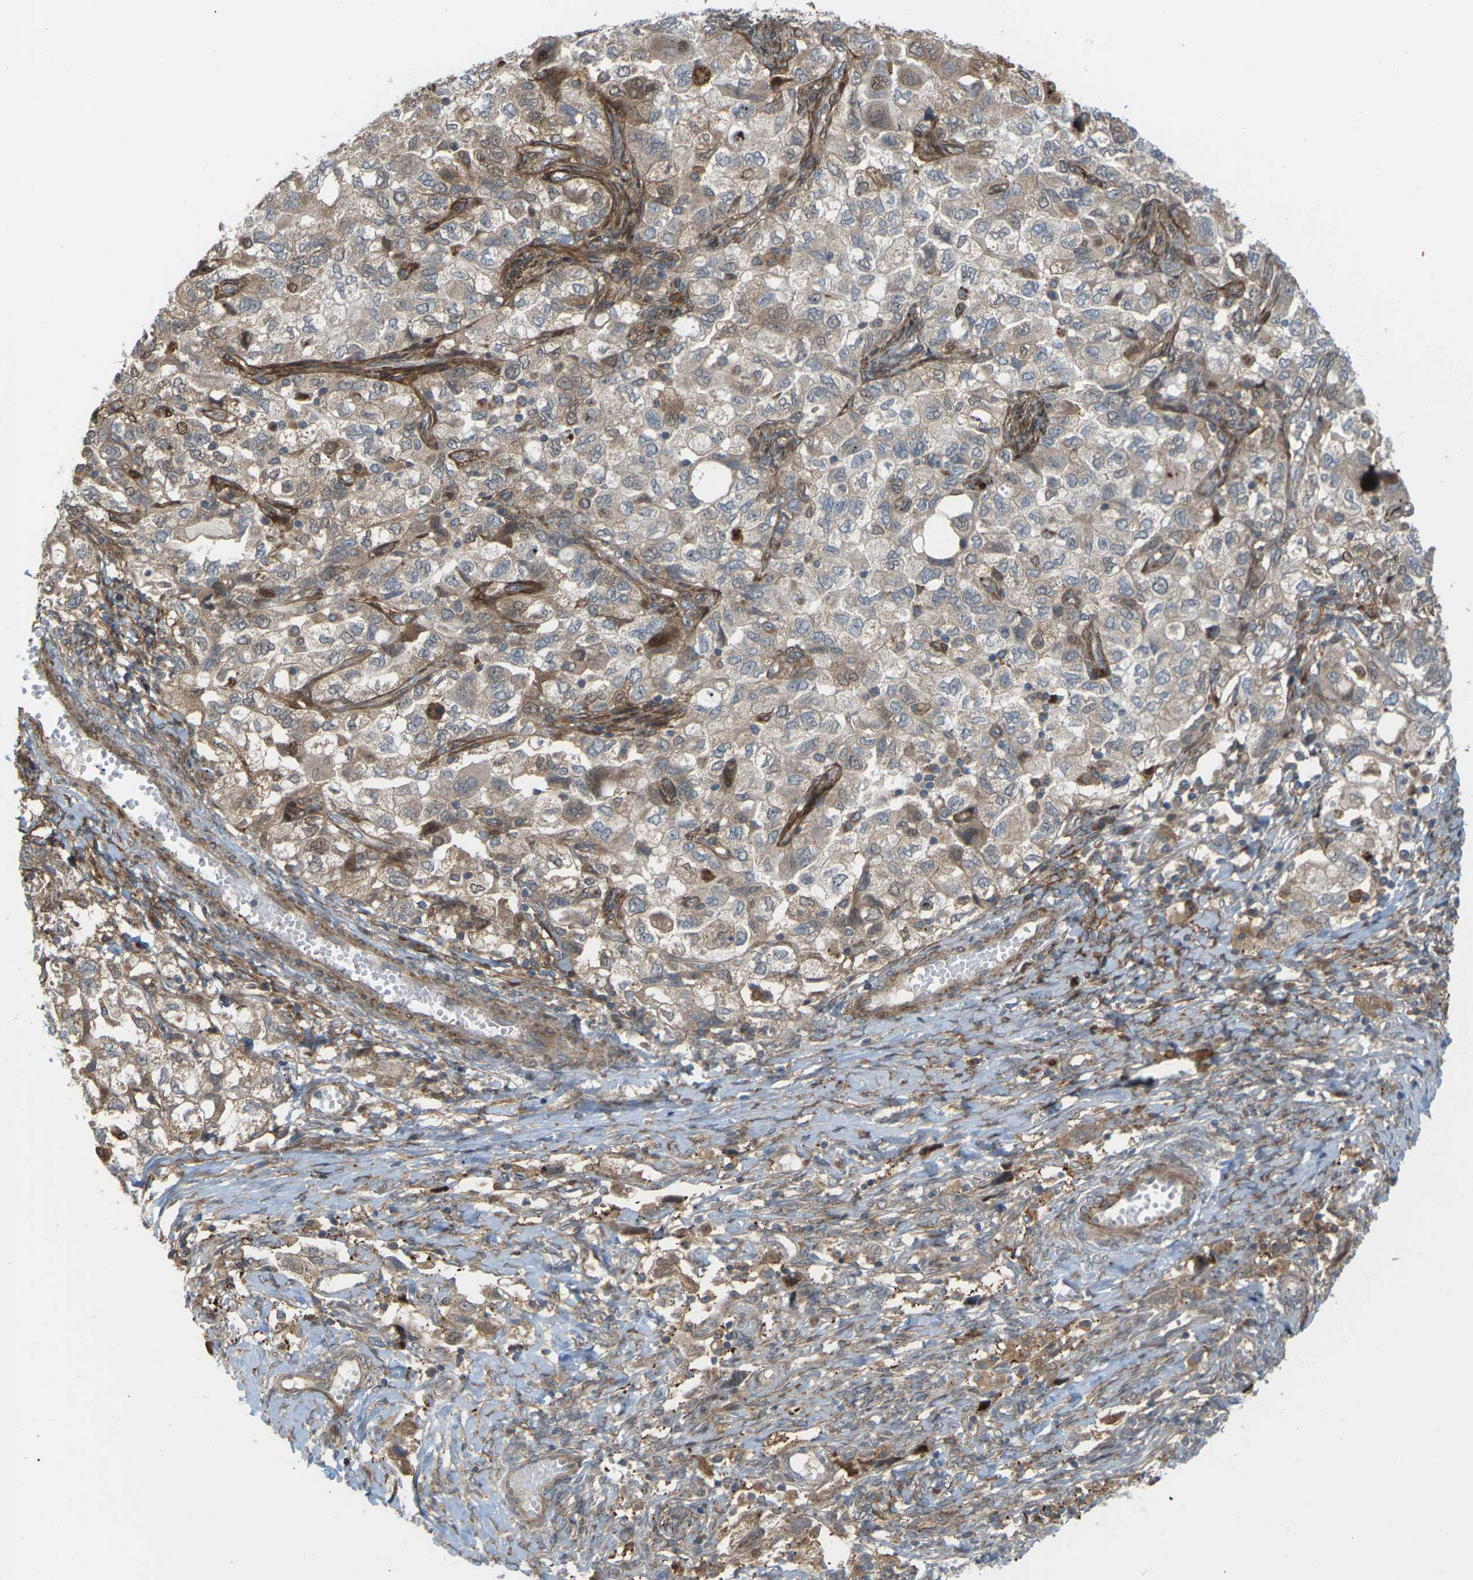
{"staining": {"intensity": "moderate", "quantity": ">75%", "location": "cytoplasmic/membranous"}, "tissue": "ovarian cancer", "cell_type": "Tumor cells", "image_type": "cancer", "snomed": [{"axis": "morphology", "description": "Carcinoma, NOS"}, {"axis": "morphology", "description": "Cystadenocarcinoma, serous, NOS"}, {"axis": "topography", "description": "Ovary"}], "caption": "This histopathology image reveals immunohistochemistry (IHC) staining of ovarian cancer (carcinoma), with medium moderate cytoplasmic/membranous expression in approximately >75% of tumor cells.", "gene": "ROBO1", "patient": {"sex": "female", "age": 69}}